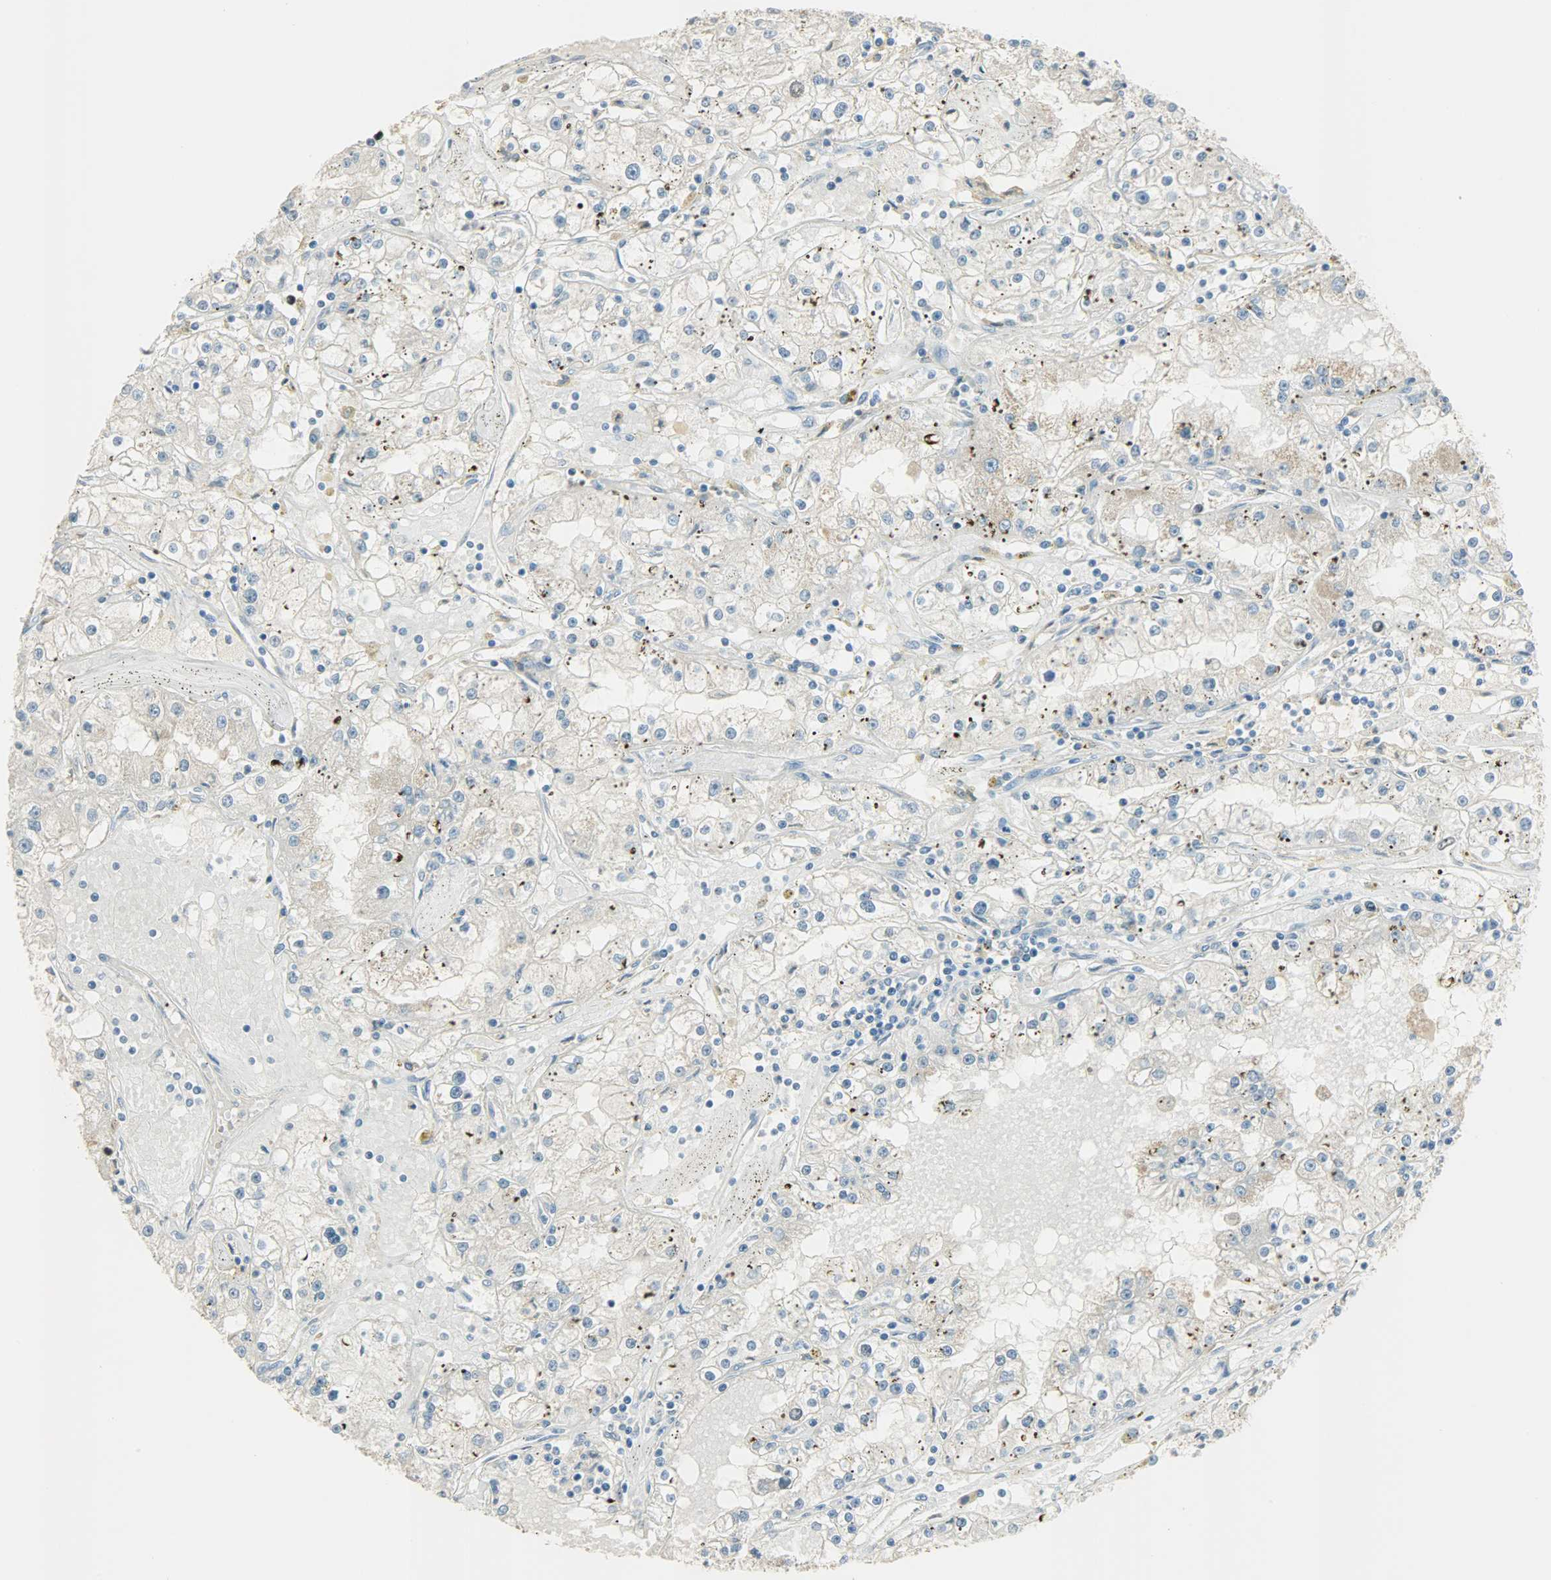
{"staining": {"intensity": "moderate", "quantity": "<25%", "location": "cytoplasmic/membranous"}, "tissue": "renal cancer", "cell_type": "Tumor cells", "image_type": "cancer", "snomed": [{"axis": "morphology", "description": "Adenocarcinoma, NOS"}, {"axis": "topography", "description": "Kidney"}], "caption": "Immunohistochemical staining of human adenocarcinoma (renal) reveals low levels of moderate cytoplasmic/membranous protein staining in approximately <25% of tumor cells.", "gene": "TPX2", "patient": {"sex": "male", "age": 56}}